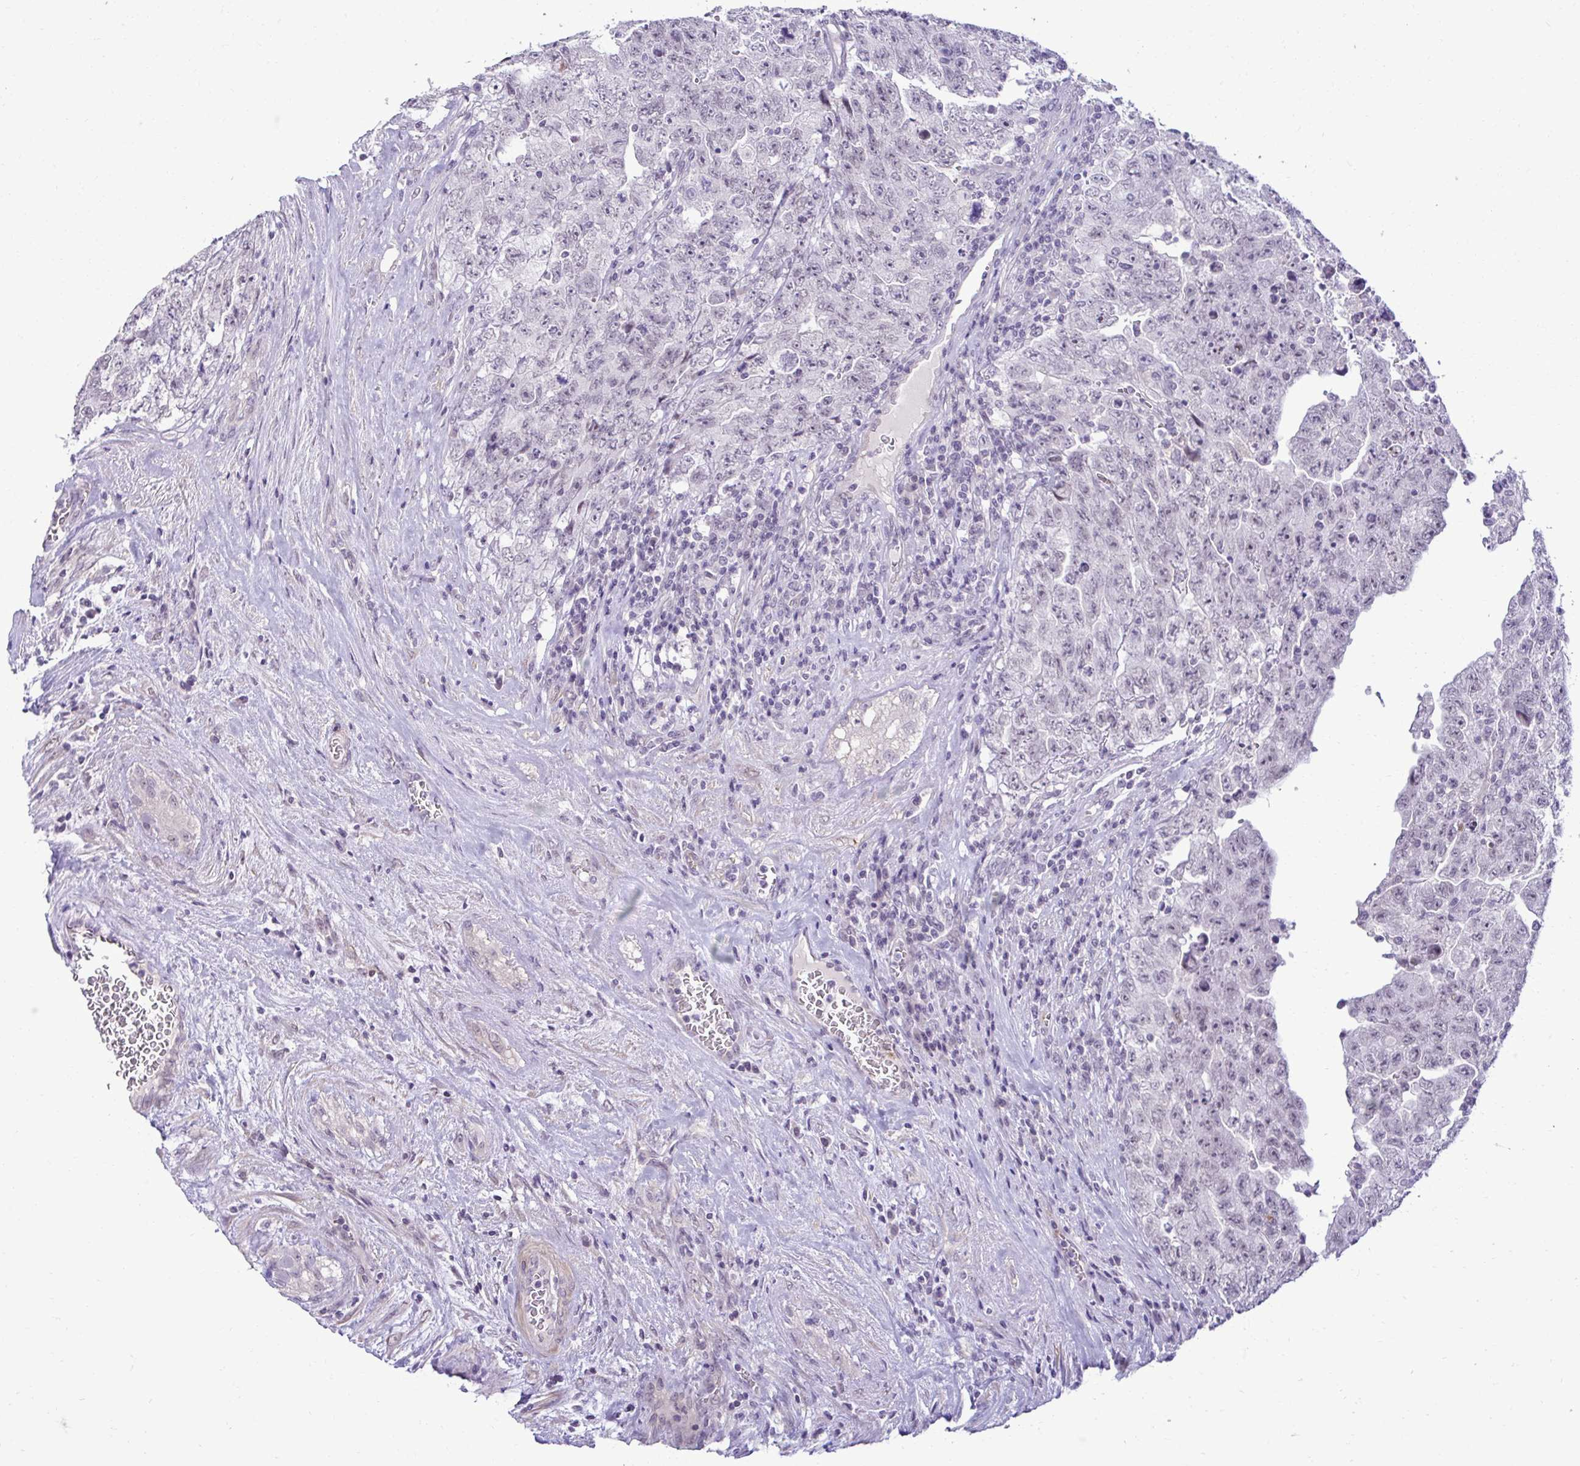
{"staining": {"intensity": "negative", "quantity": "none", "location": "none"}, "tissue": "testis cancer", "cell_type": "Tumor cells", "image_type": "cancer", "snomed": [{"axis": "morphology", "description": "Carcinoma, Embryonal, NOS"}, {"axis": "topography", "description": "Testis"}], "caption": "The IHC micrograph has no significant staining in tumor cells of testis embryonal carcinoma tissue. Nuclei are stained in blue.", "gene": "SLC30A3", "patient": {"sex": "male", "age": 28}}